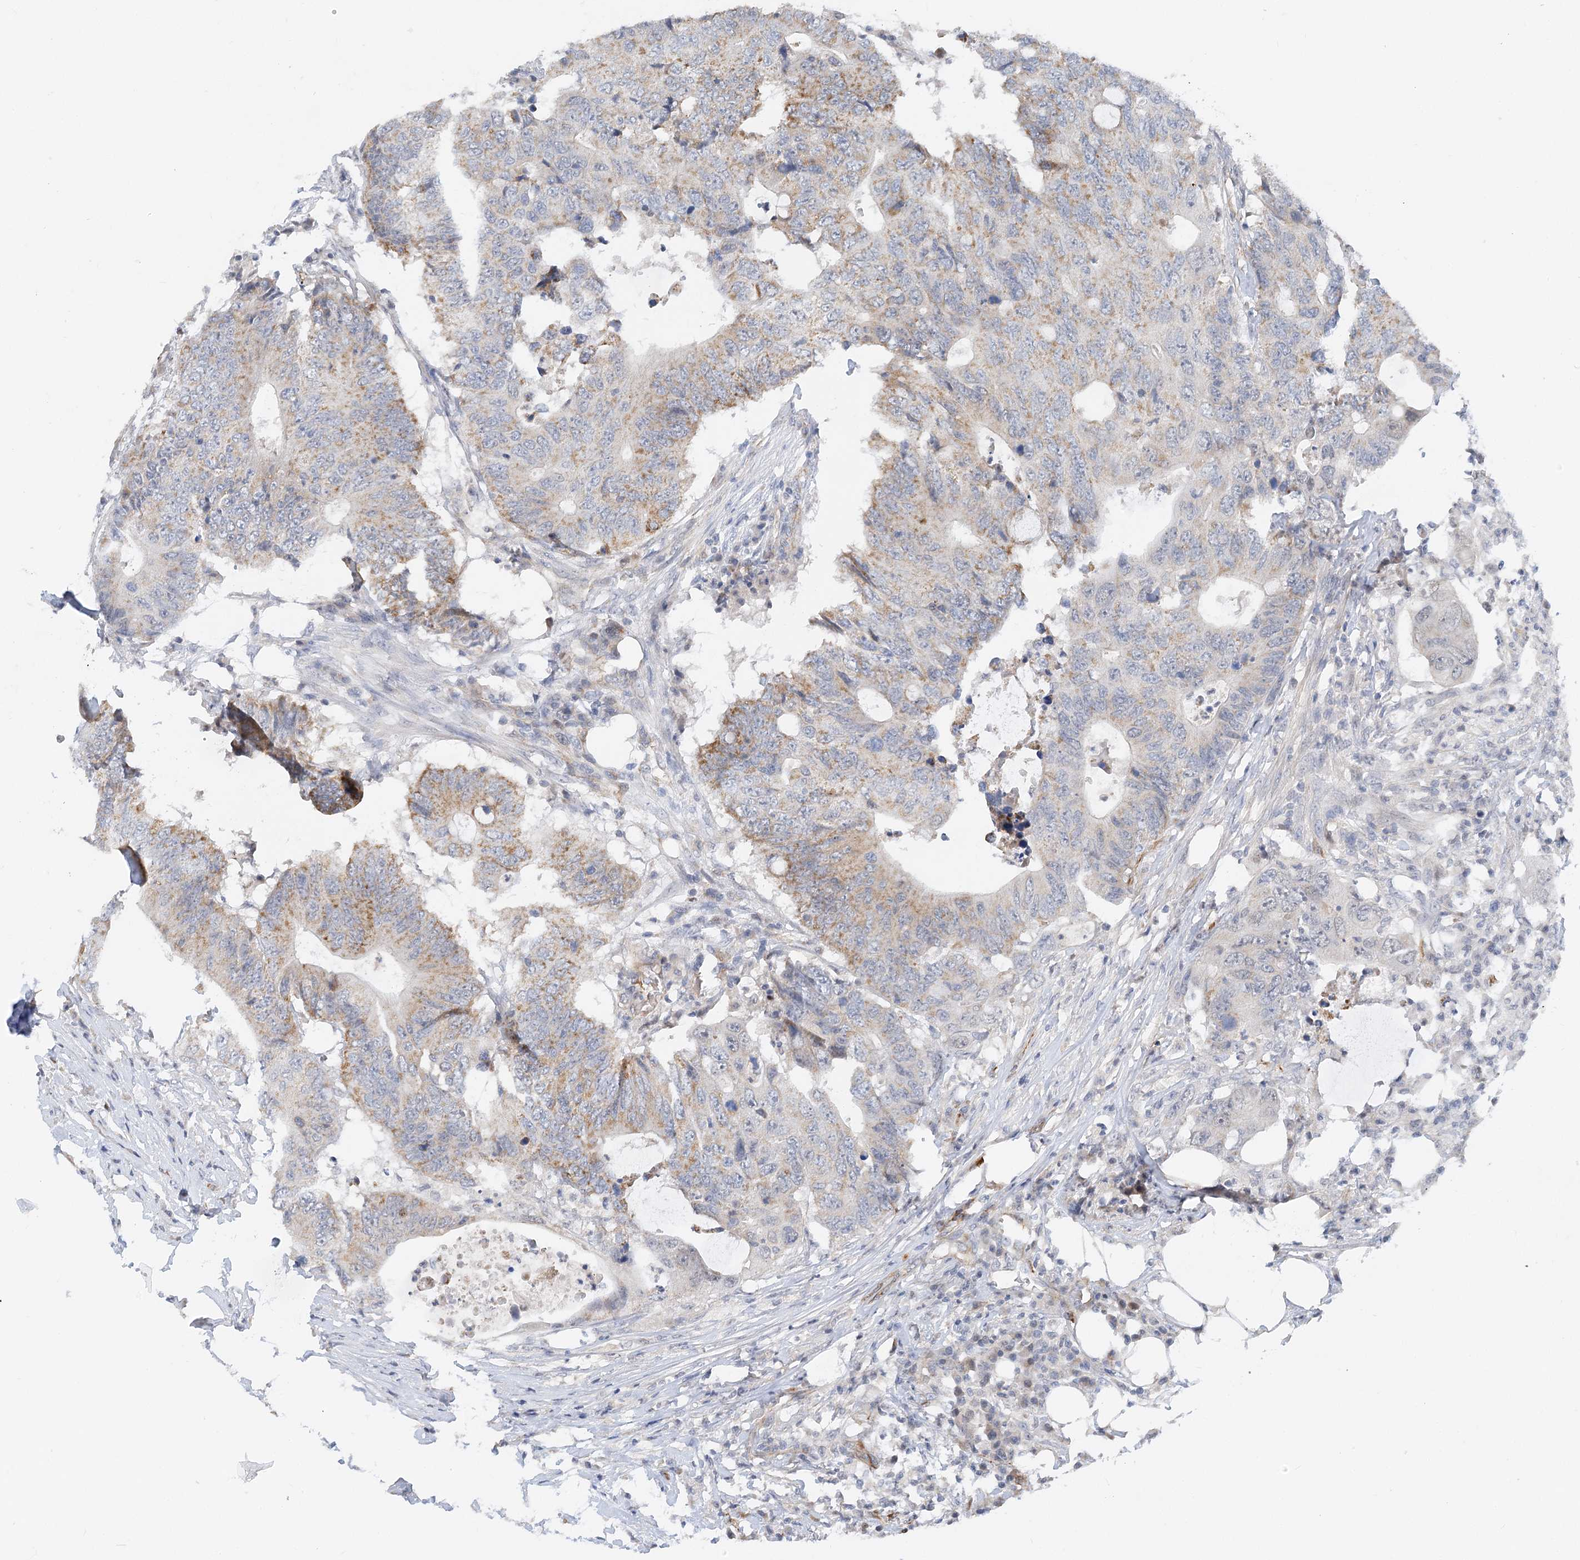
{"staining": {"intensity": "moderate", "quantity": "25%-75%", "location": "cytoplasmic/membranous"}, "tissue": "colorectal cancer", "cell_type": "Tumor cells", "image_type": "cancer", "snomed": [{"axis": "morphology", "description": "Adenocarcinoma, NOS"}, {"axis": "topography", "description": "Colon"}], "caption": "Immunohistochemical staining of human colorectal cancer (adenocarcinoma) displays moderate cytoplasmic/membranous protein expression in approximately 25%-75% of tumor cells.", "gene": "NELL2", "patient": {"sex": "male", "age": 71}}